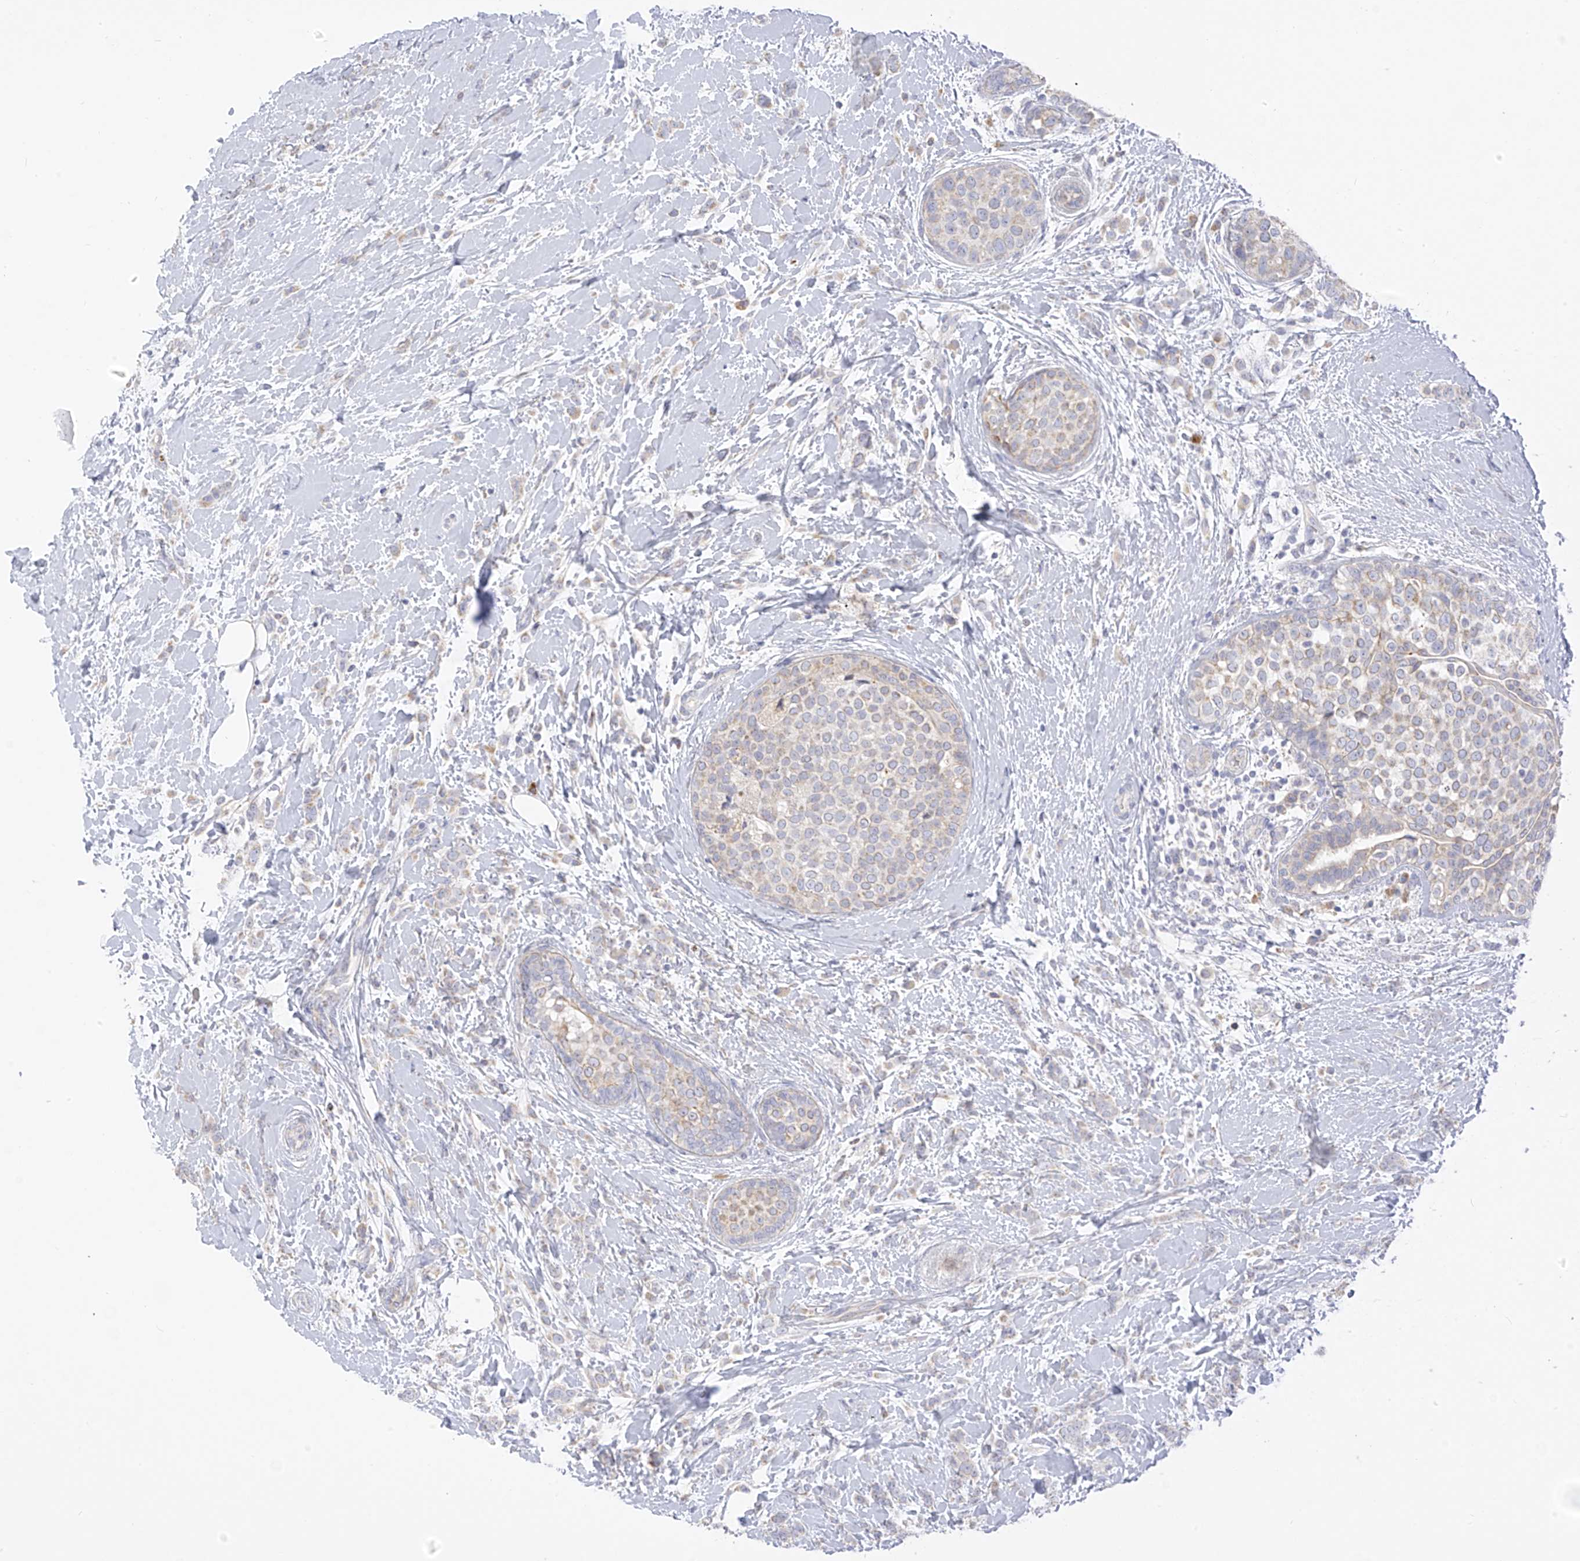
{"staining": {"intensity": "weak", "quantity": "<25%", "location": "cytoplasmic/membranous"}, "tissue": "breast cancer", "cell_type": "Tumor cells", "image_type": "cancer", "snomed": [{"axis": "morphology", "description": "Lobular carcinoma, in situ"}, {"axis": "morphology", "description": "Lobular carcinoma"}, {"axis": "topography", "description": "Breast"}], "caption": "The immunohistochemistry (IHC) photomicrograph has no significant expression in tumor cells of breast cancer (lobular carcinoma in situ) tissue.", "gene": "ZNF404", "patient": {"sex": "female", "age": 41}}